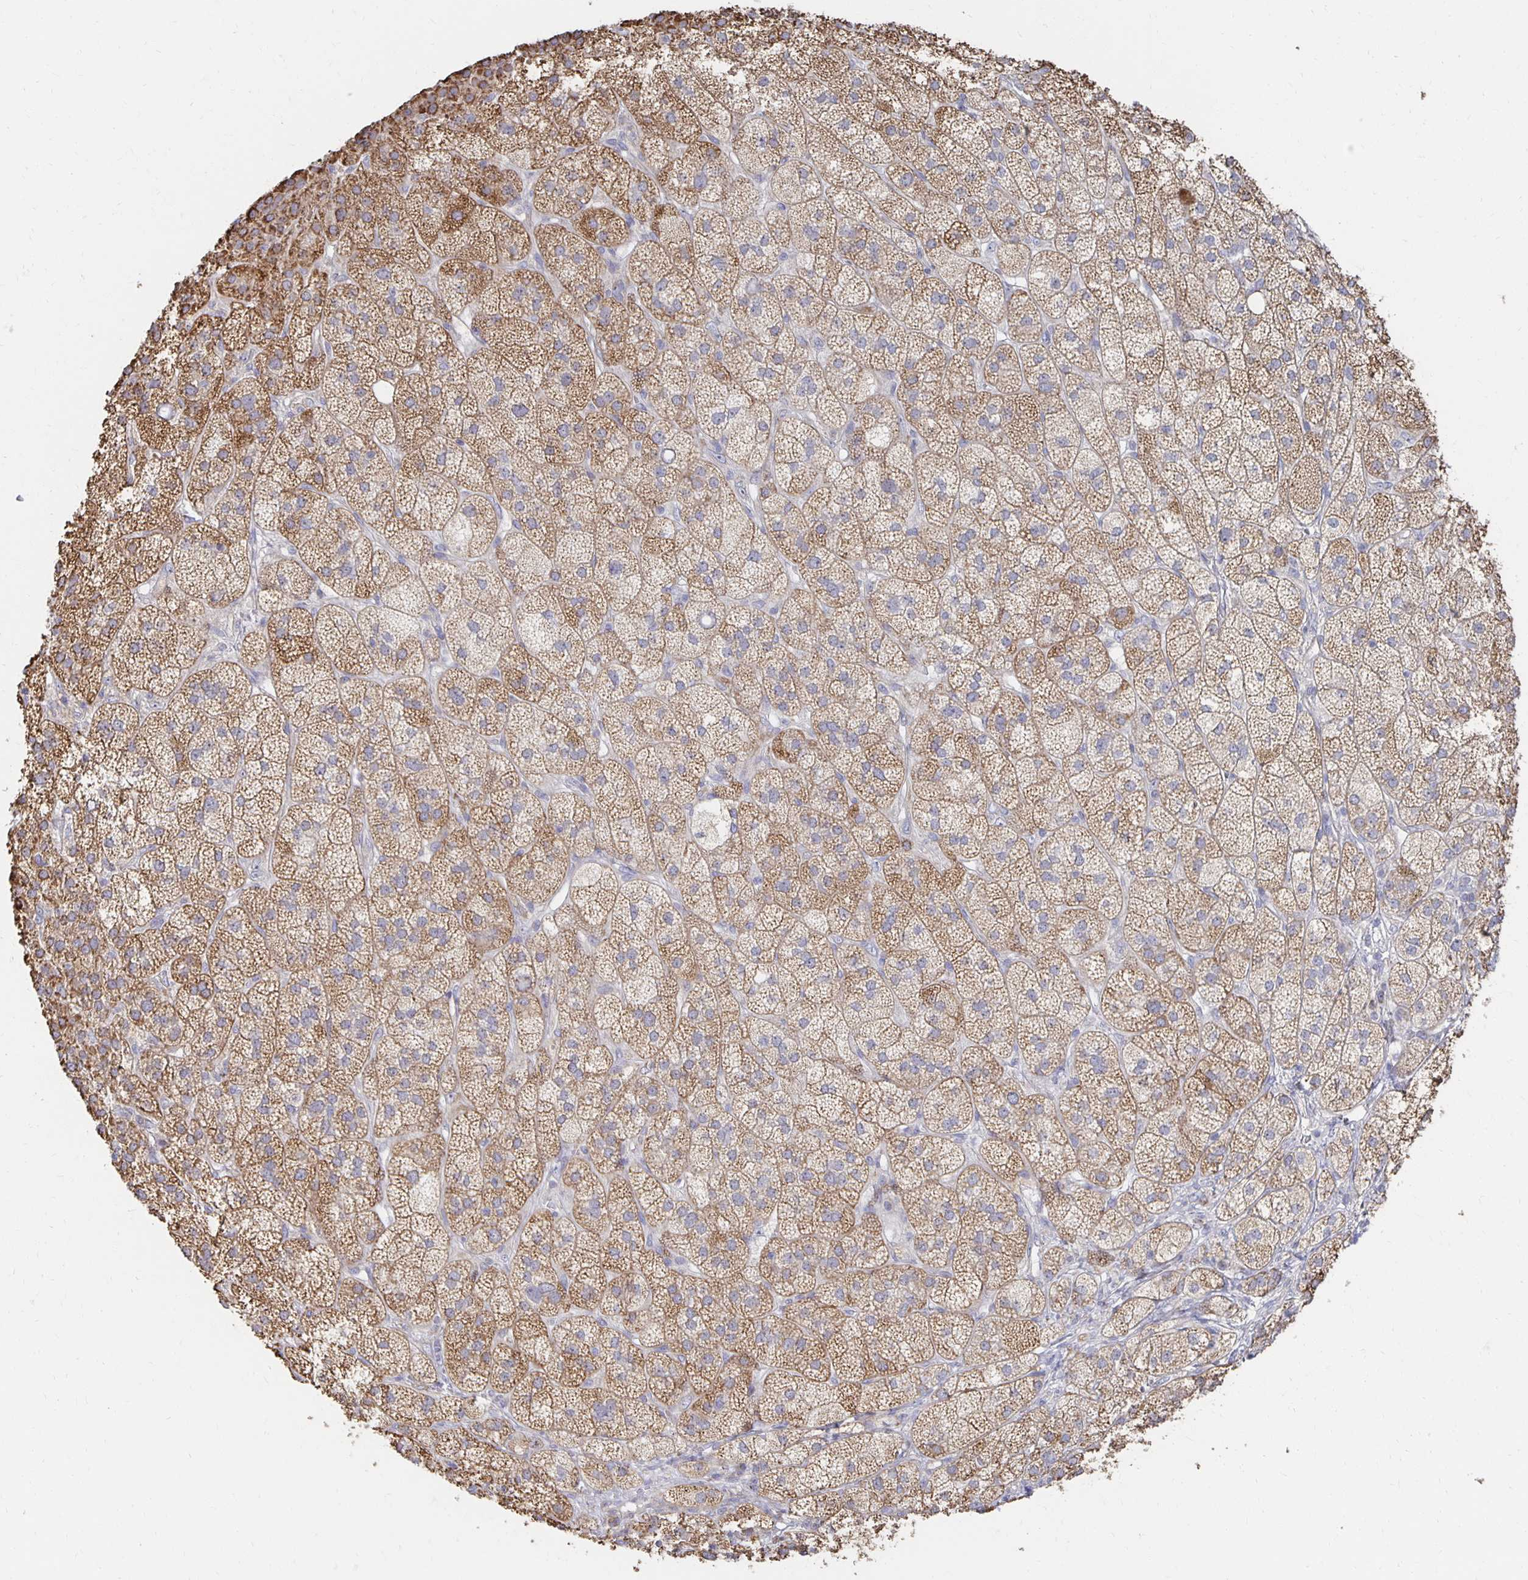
{"staining": {"intensity": "strong", "quantity": "25%-75%", "location": "cytoplasmic/membranous"}, "tissue": "adrenal gland", "cell_type": "Glandular cells", "image_type": "normal", "snomed": [{"axis": "morphology", "description": "Normal tissue, NOS"}, {"axis": "topography", "description": "Adrenal gland"}], "caption": "Brown immunohistochemical staining in normal adrenal gland displays strong cytoplasmic/membranous positivity in about 25%-75% of glandular cells.", "gene": "NKX2", "patient": {"sex": "female", "age": 60}}